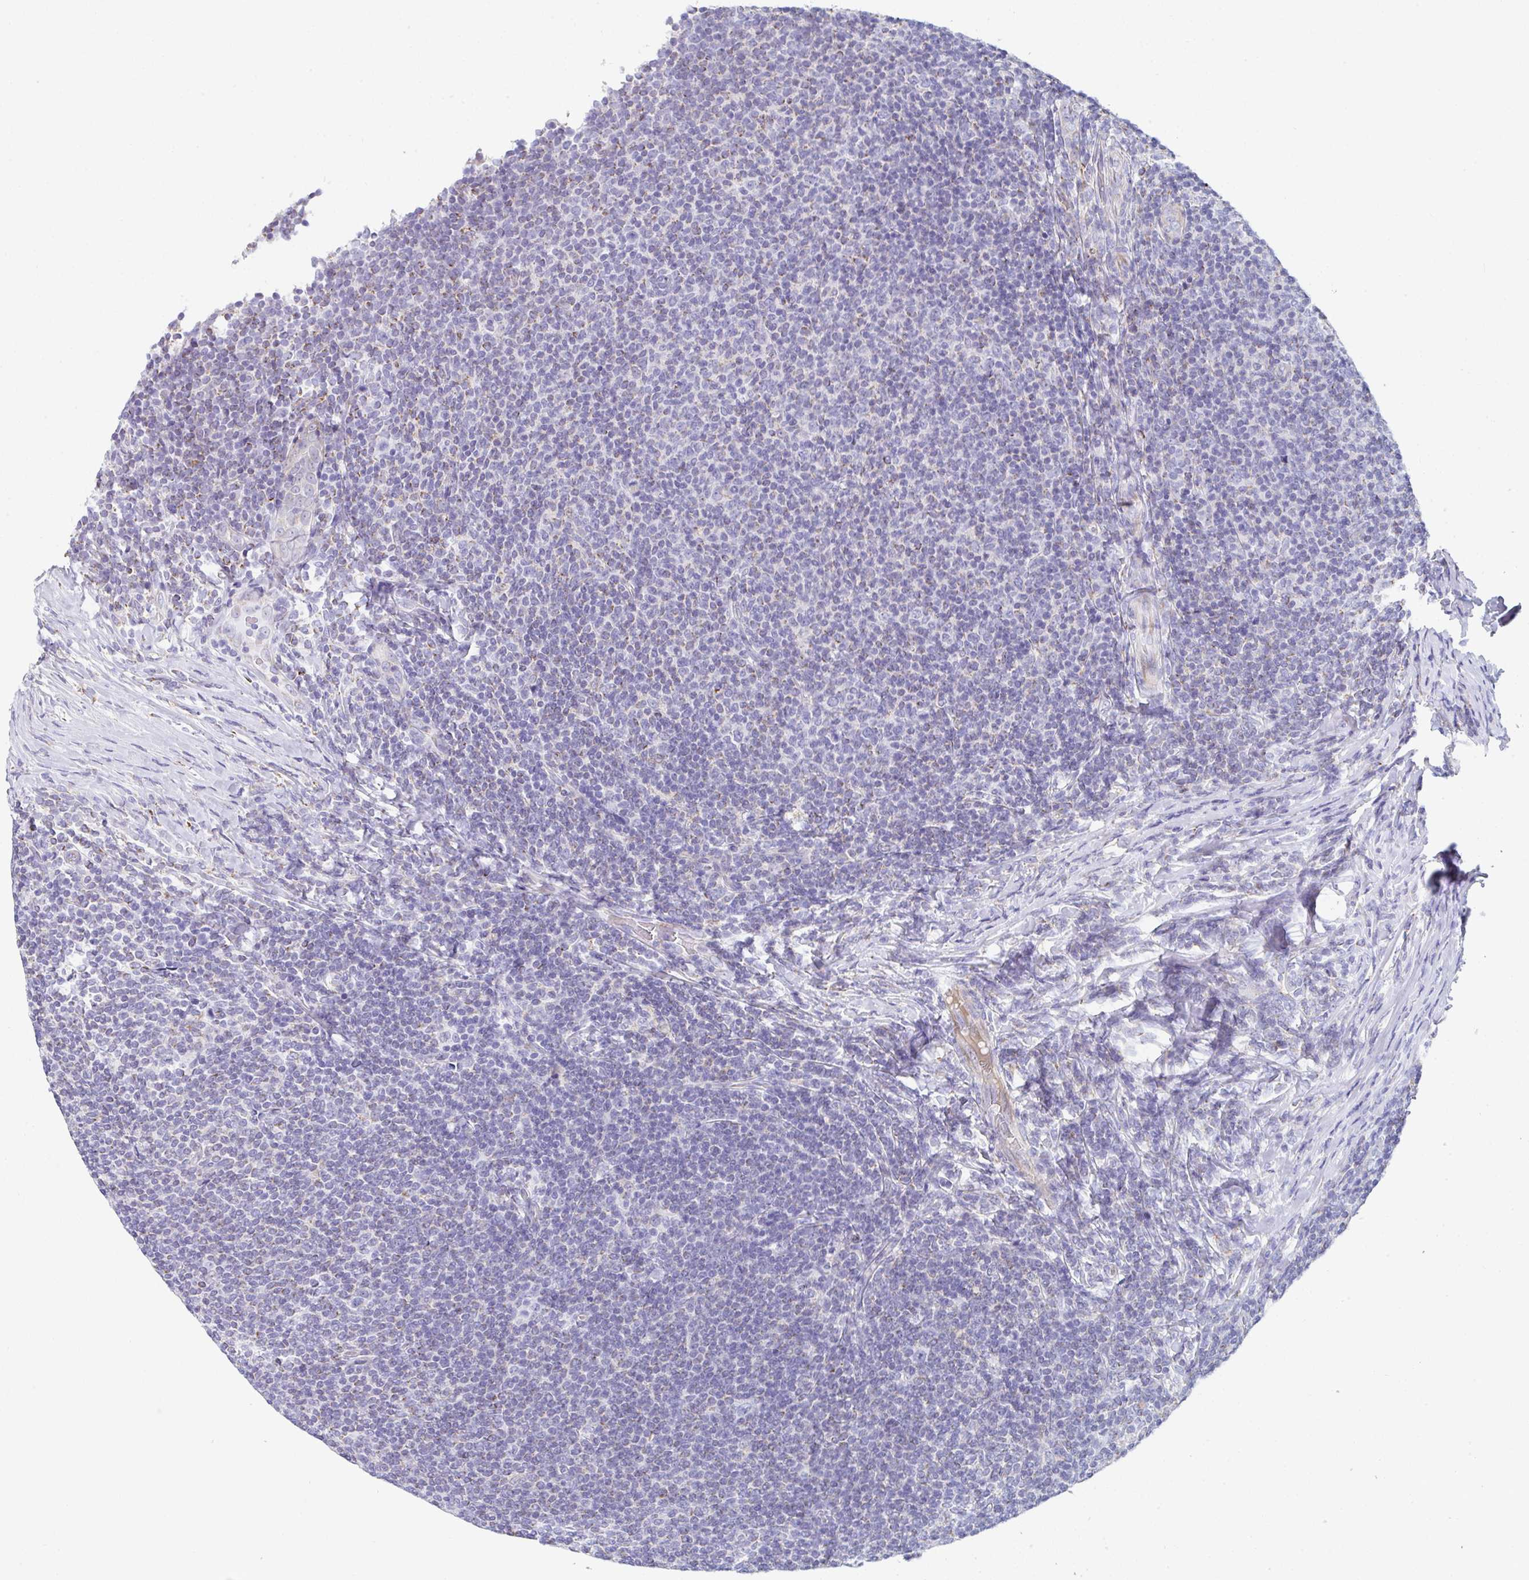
{"staining": {"intensity": "weak", "quantity": "<25%", "location": "cytoplasmic/membranous"}, "tissue": "lymphoma", "cell_type": "Tumor cells", "image_type": "cancer", "snomed": [{"axis": "morphology", "description": "Malignant lymphoma, non-Hodgkin's type, Low grade"}, {"axis": "topography", "description": "Lymph node"}], "caption": "DAB (3,3'-diaminobenzidine) immunohistochemical staining of human malignant lymphoma, non-Hodgkin's type (low-grade) reveals no significant staining in tumor cells.", "gene": "MGAM2", "patient": {"sex": "male", "age": 52}}